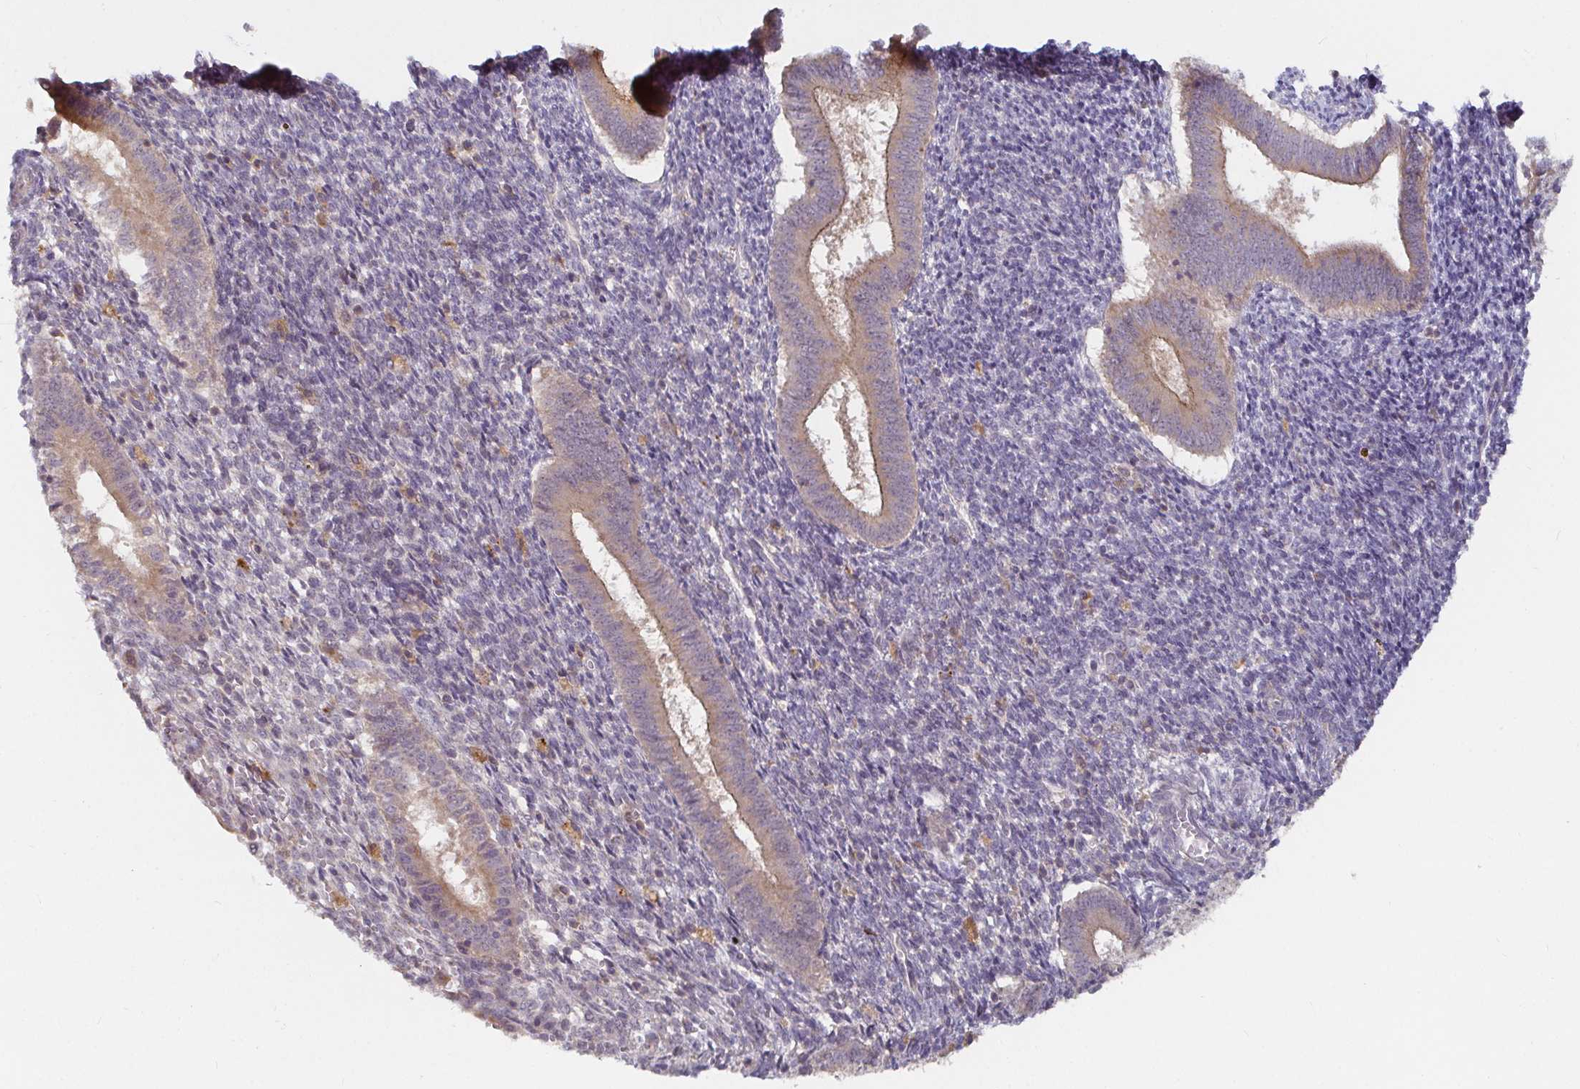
{"staining": {"intensity": "negative", "quantity": "none", "location": "none"}, "tissue": "endometrium", "cell_type": "Cells in endometrial stroma", "image_type": "normal", "snomed": [{"axis": "morphology", "description": "Normal tissue, NOS"}, {"axis": "topography", "description": "Endometrium"}], "caption": "IHC histopathology image of unremarkable endometrium stained for a protein (brown), which shows no positivity in cells in endometrial stroma.", "gene": "CDH18", "patient": {"sex": "female", "age": 25}}